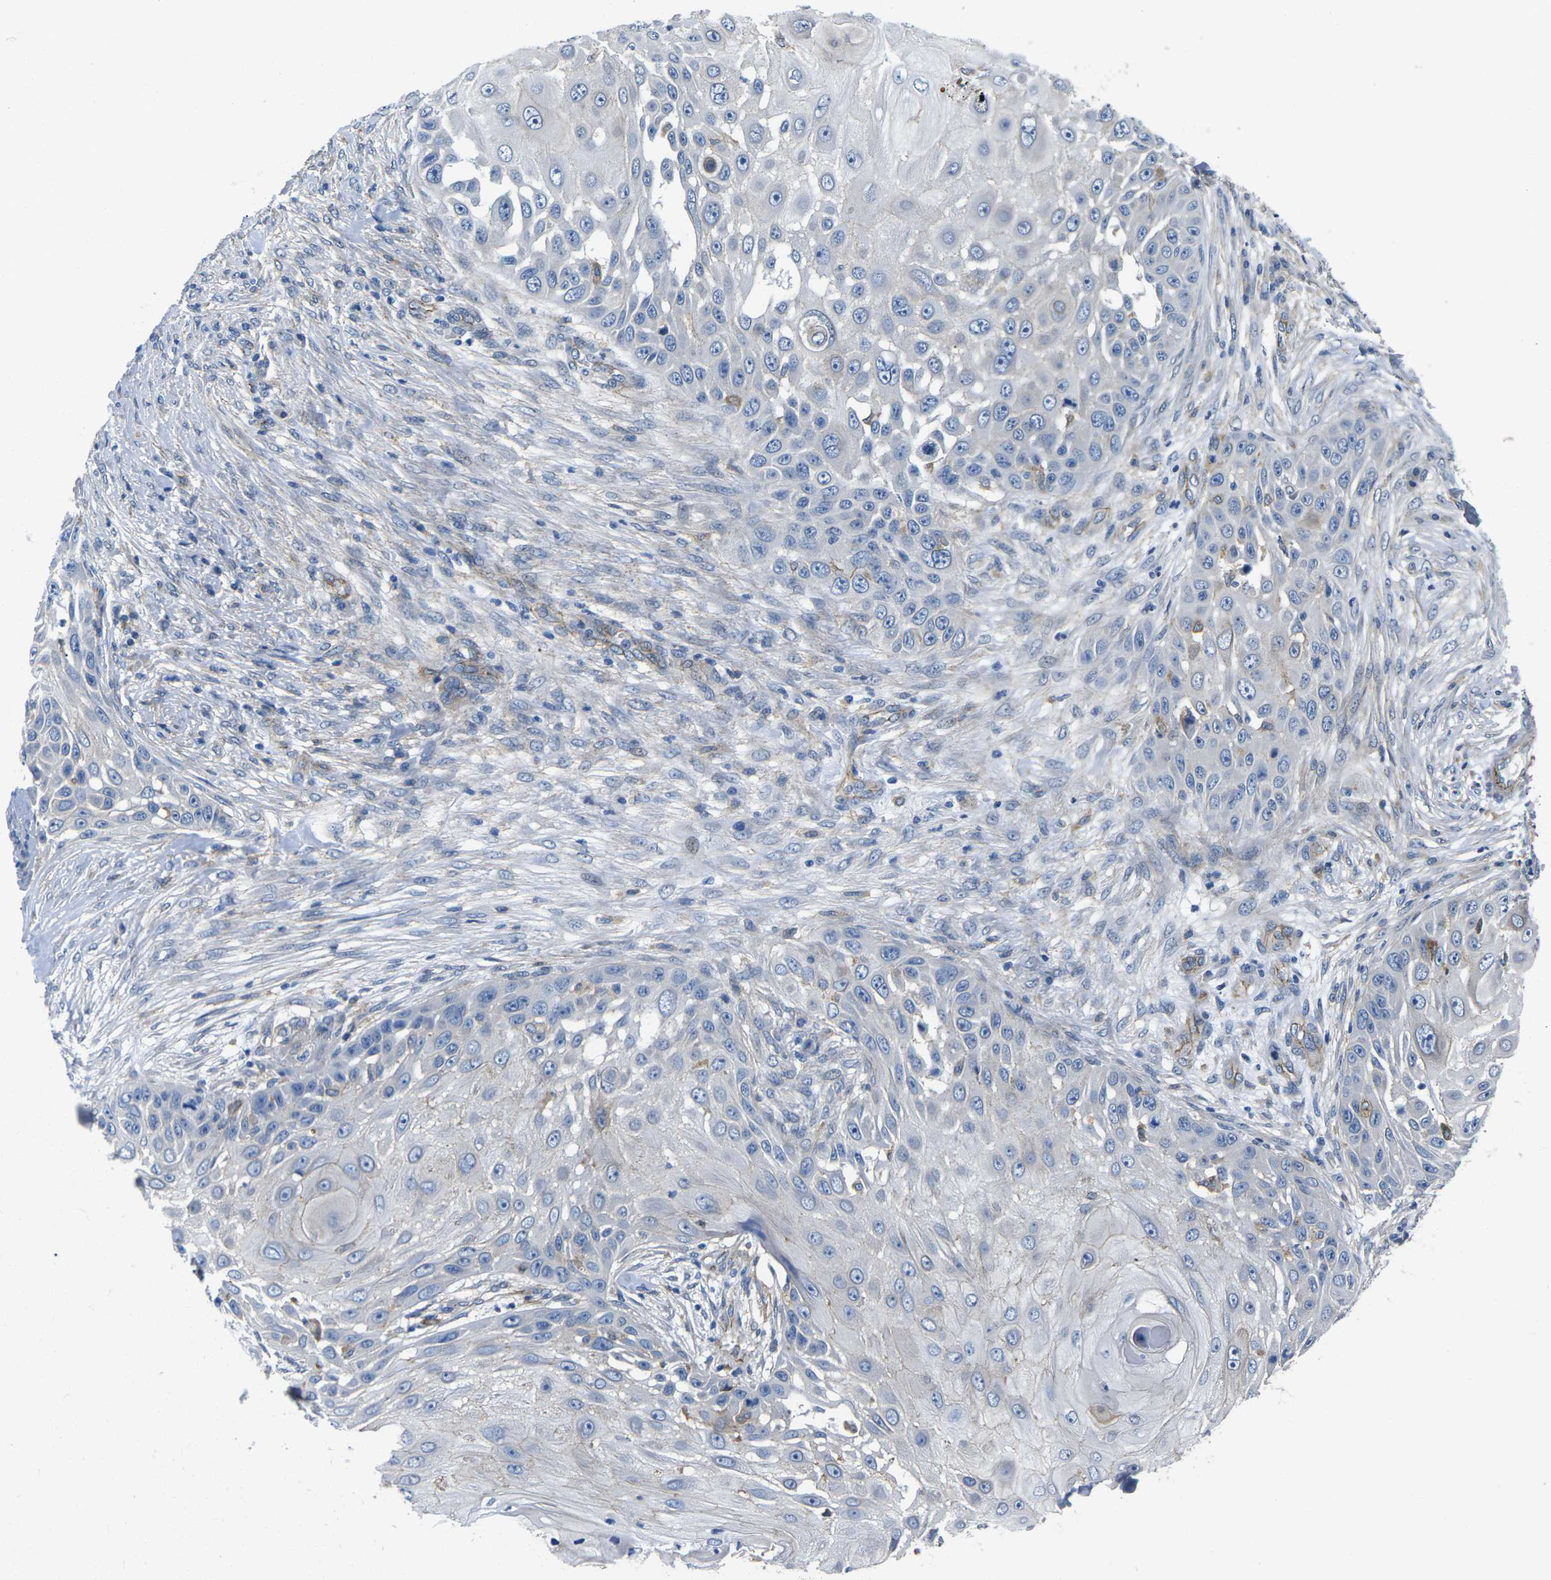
{"staining": {"intensity": "weak", "quantity": "<25%", "location": "cytoplasmic/membranous"}, "tissue": "skin cancer", "cell_type": "Tumor cells", "image_type": "cancer", "snomed": [{"axis": "morphology", "description": "Squamous cell carcinoma, NOS"}, {"axis": "topography", "description": "Skin"}], "caption": "Tumor cells are negative for brown protein staining in squamous cell carcinoma (skin).", "gene": "CTNND1", "patient": {"sex": "female", "age": 44}}